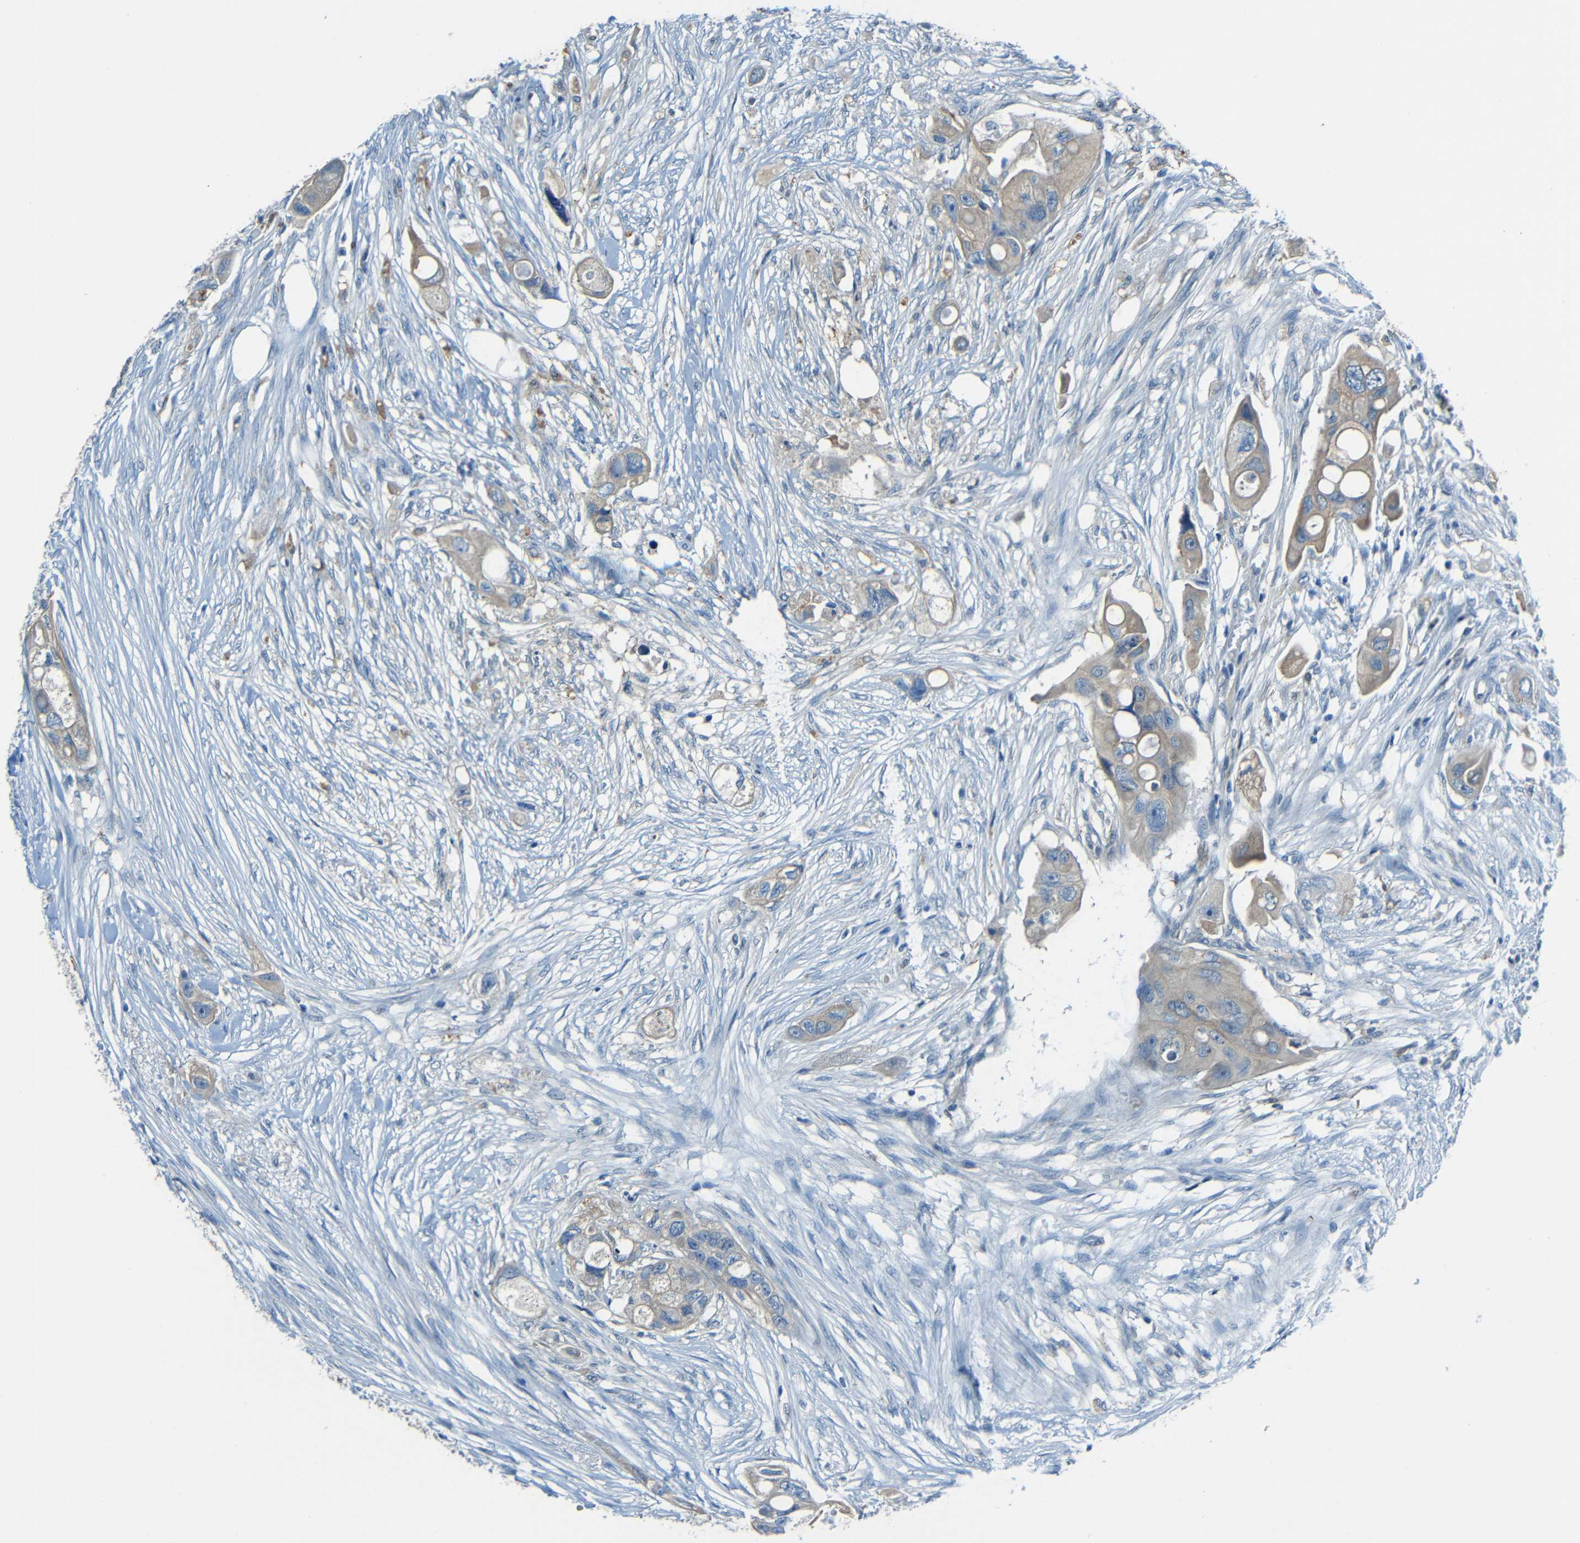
{"staining": {"intensity": "weak", "quantity": ">75%", "location": "cytoplasmic/membranous"}, "tissue": "colorectal cancer", "cell_type": "Tumor cells", "image_type": "cancer", "snomed": [{"axis": "morphology", "description": "Adenocarcinoma, NOS"}, {"axis": "topography", "description": "Colon"}], "caption": "IHC photomicrograph of human colorectal adenocarcinoma stained for a protein (brown), which displays low levels of weak cytoplasmic/membranous staining in approximately >75% of tumor cells.", "gene": "CYP26B1", "patient": {"sex": "female", "age": 57}}